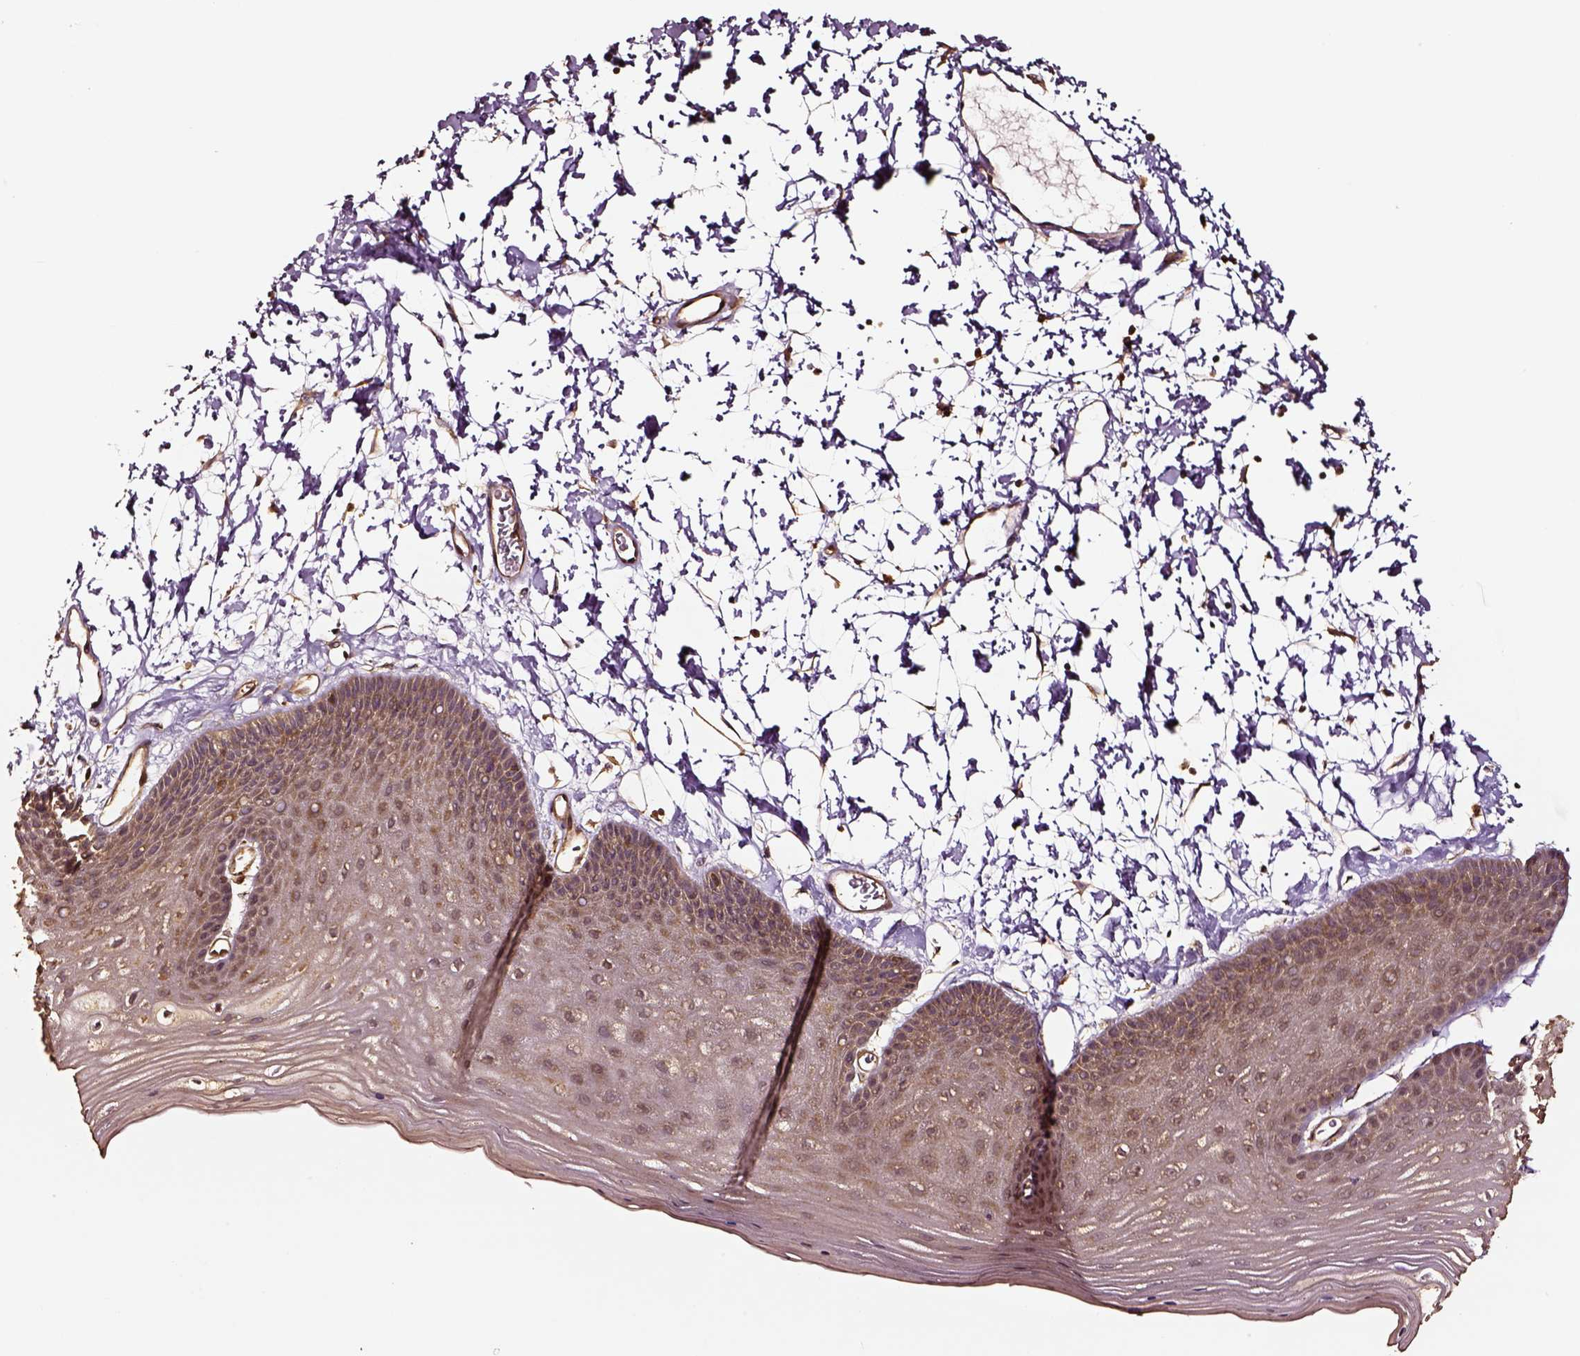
{"staining": {"intensity": "moderate", "quantity": ">75%", "location": "cytoplasmic/membranous"}, "tissue": "skin", "cell_type": "Epidermal cells", "image_type": "normal", "snomed": [{"axis": "morphology", "description": "Normal tissue, NOS"}, {"axis": "topography", "description": "Anal"}], "caption": "Moderate cytoplasmic/membranous staining for a protein is identified in about >75% of epidermal cells of unremarkable skin using IHC.", "gene": "RASSF5", "patient": {"sex": "male", "age": 53}}